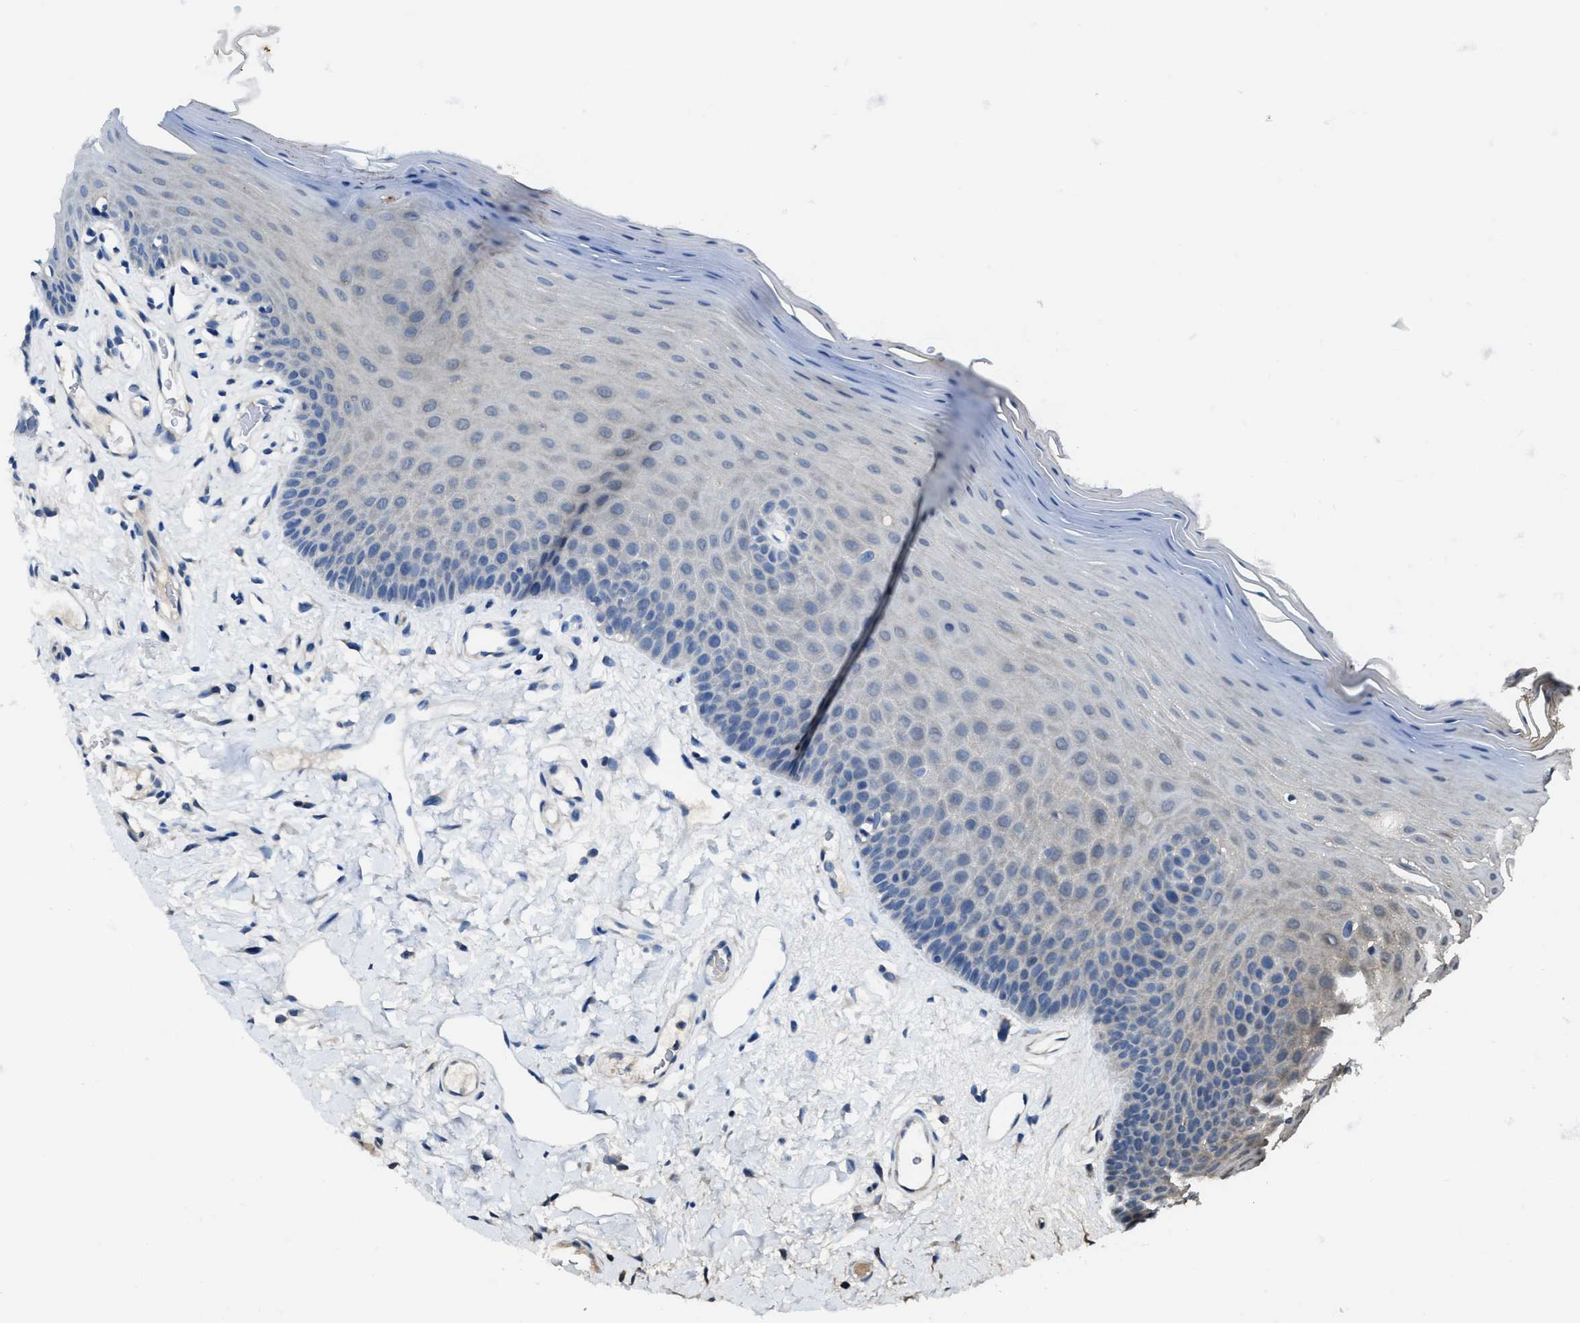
{"staining": {"intensity": "negative", "quantity": "none", "location": "none"}, "tissue": "oral mucosa", "cell_type": "Squamous epithelial cells", "image_type": "normal", "snomed": [{"axis": "morphology", "description": "Normal tissue, NOS"}, {"axis": "morphology", "description": "Squamous cell carcinoma, NOS"}, {"axis": "topography", "description": "Skeletal muscle"}, {"axis": "topography", "description": "Adipose tissue"}, {"axis": "topography", "description": "Vascular tissue"}, {"axis": "topography", "description": "Oral tissue"}, {"axis": "topography", "description": "Peripheral nerve tissue"}, {"axis": "topography", "description": "Head-Neck"}], "caption": "There is no significant staining in squamous epithelial cells of oral mucosa.", "gene": "MAP3K20", "patient": {"sex": "male", "age": 71}}